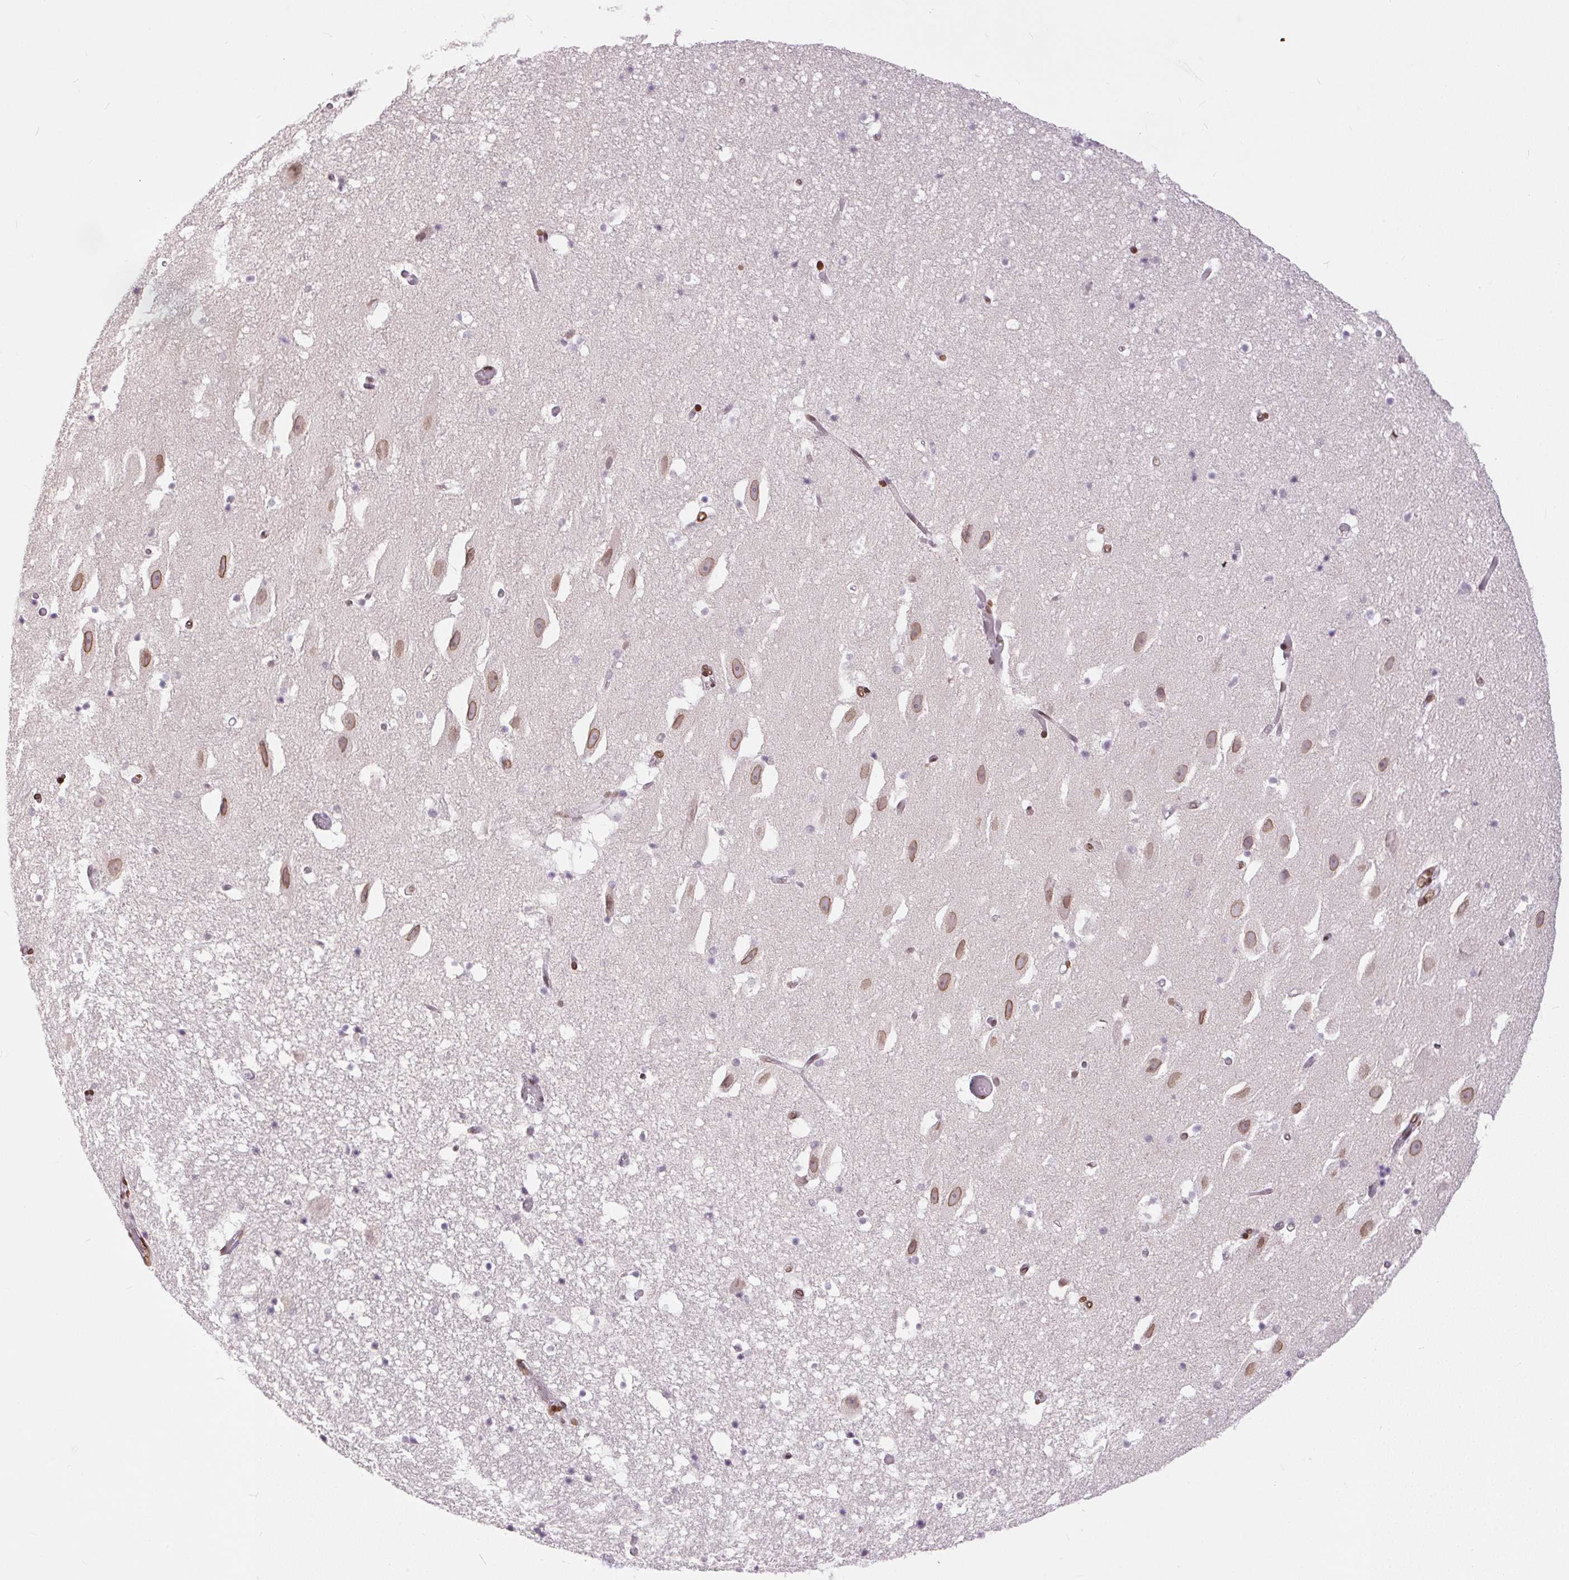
{"staining": {"intensity": "moderate", "quantity": "25%-75%", "location": "cytoplasmic/membranous,nuclear"}, "tissue": "hippocampus", "cell_type": "Glial cells", "image_type": "normal", "snomed": [{"axis": "morphology", "description": "Normal tissue, NOS"}, {"axis": "topography", "description": "Hippocampus"}], "caption": "Moderate cytoplasmic/membranous,nuclear positivity is seen in about 25%-75% of glial cells in unremarkable hippocampus. Immunohistochemistry stains the protein in brown and the nuclei are stained blue.", "gene": "TMEM175", "patient": {"sex": "male", "age": 26}}